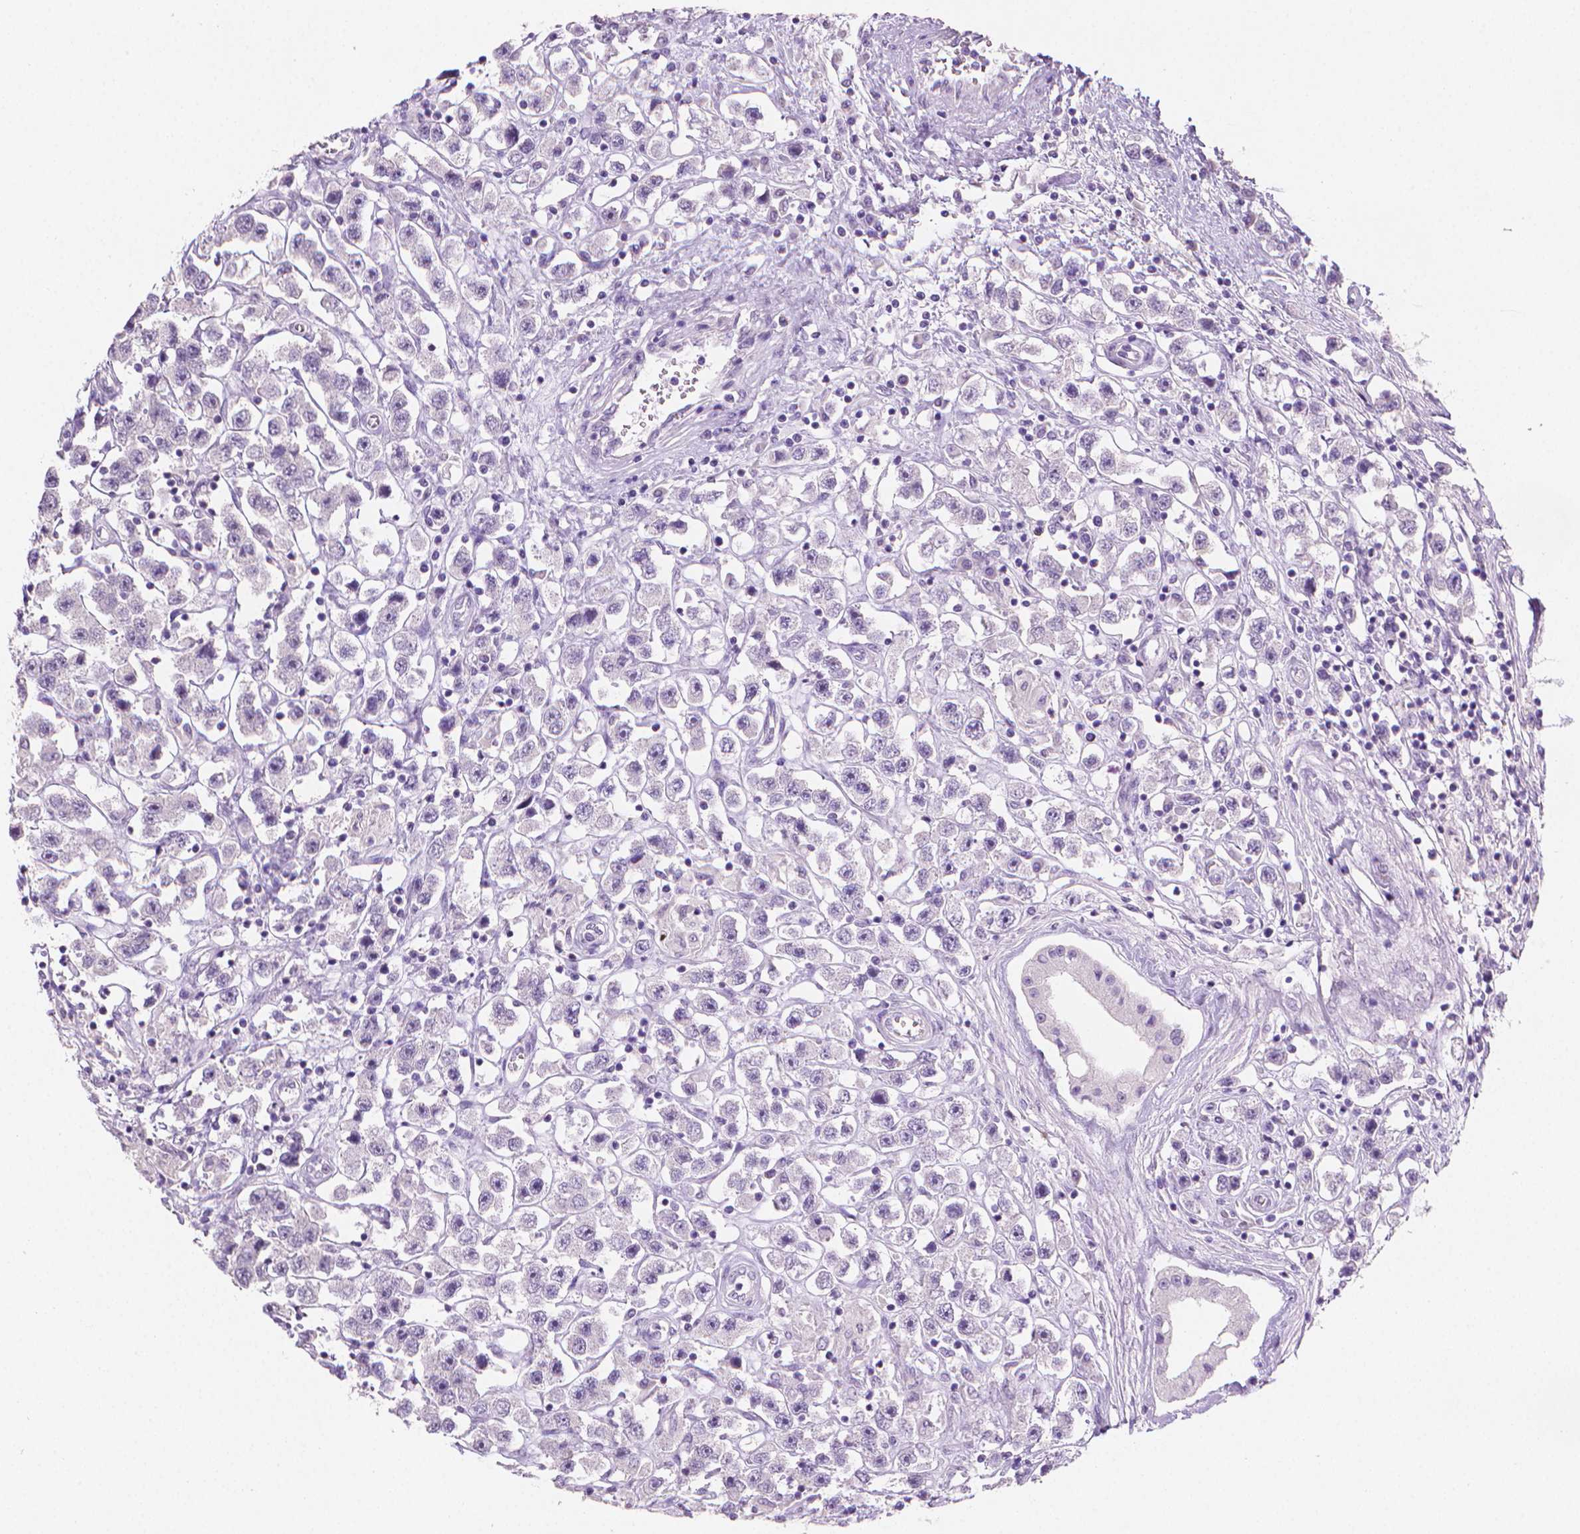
{"staining": {"intensity": "negative", "quantity": "none", "location": "none"}, "tissue": "testis cancer", "cell_type": "Tumor cells", "image_type": "cancer", "snomed": [{"axis": "morphology", "description": "Seminoma, NOS"}, {"axis": "topography", "description": "Testis"}], "caption": "Seminoma (testis) was stained to show a protein in brown. There is no significant expression in tumor cells.", "gene": "TNNI2", "patient": {"sex": "male", "age": 45}}